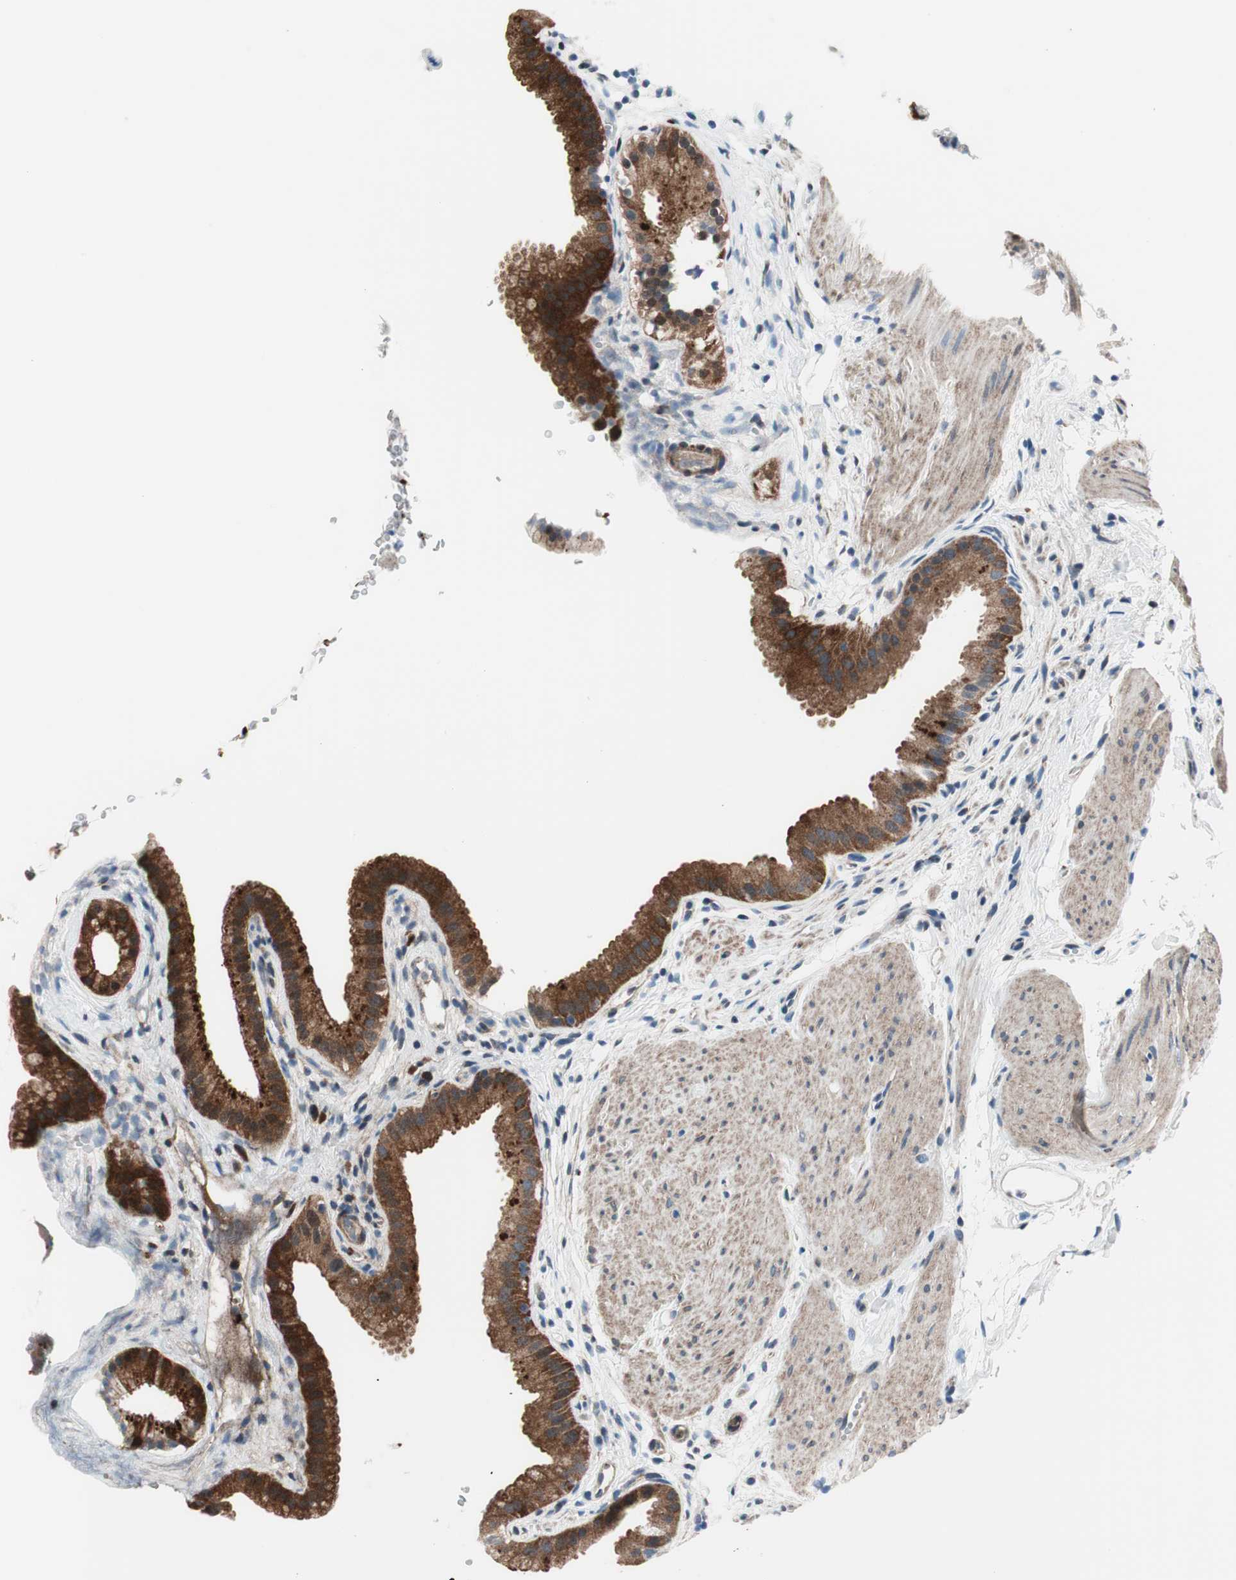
{"staining": {"intensity": "strong", "quantity": ">75%", "location": "cytoplasmic/membranous"}, "tissue": "gallbladder", "cell_type": "Glandular cells", "image_type": "normal", "snomed": [{"axis": "morphology", "description": "Normal tissue, NOS"}, {"axis": "topography", "description": "Gallbladder"}], "caption": "A brown stain highlights strong cytoplasmic/membranous expression of a protein in glandular cells of benign human gallbladder.", "gene": "PRDX2", "patient": {"sex": "female", "age": 64}}